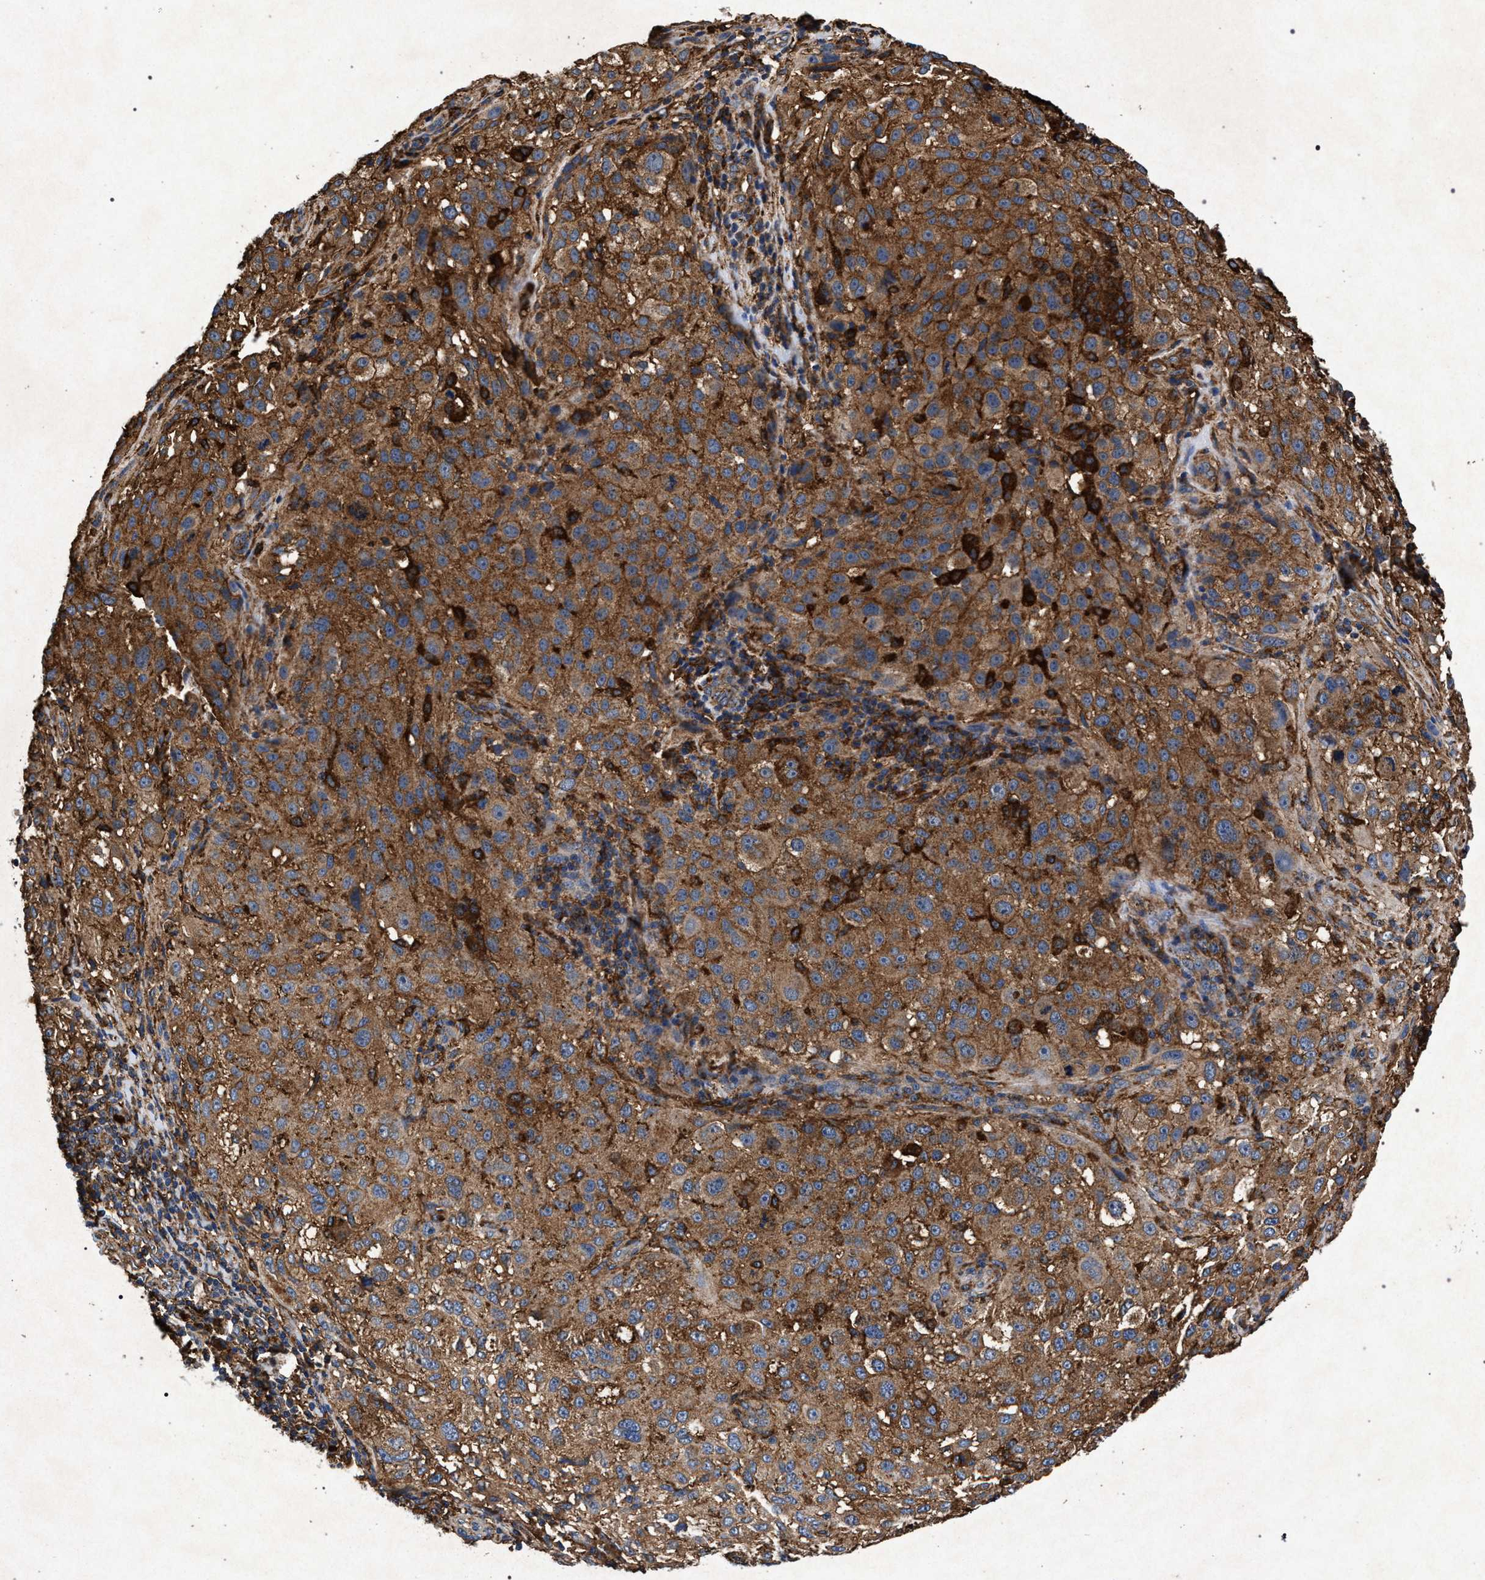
{"staining": {"intensity": "moderate", "quantity": ">75%", "location": "cytoplasmic/membranous"}, "tissue": "melanoma", "cell_type": "Tumor cells", "image_type": "cancer", "snomed": [{"axis": "morphology", "description": "Necrosis, NOS"}, {"axis": "morphology", "description": "Malignant melanoma, NOS"}, {"axis": "topography", "description": "Skin"}], "caption": "Immunohistochemical staining of human melanoma displays moderate cytoplasmic/membranous protein staining in about >75% of tumor cells.", "gene": "MARCKS", "patient": {"sex": "female", "age": 87}}